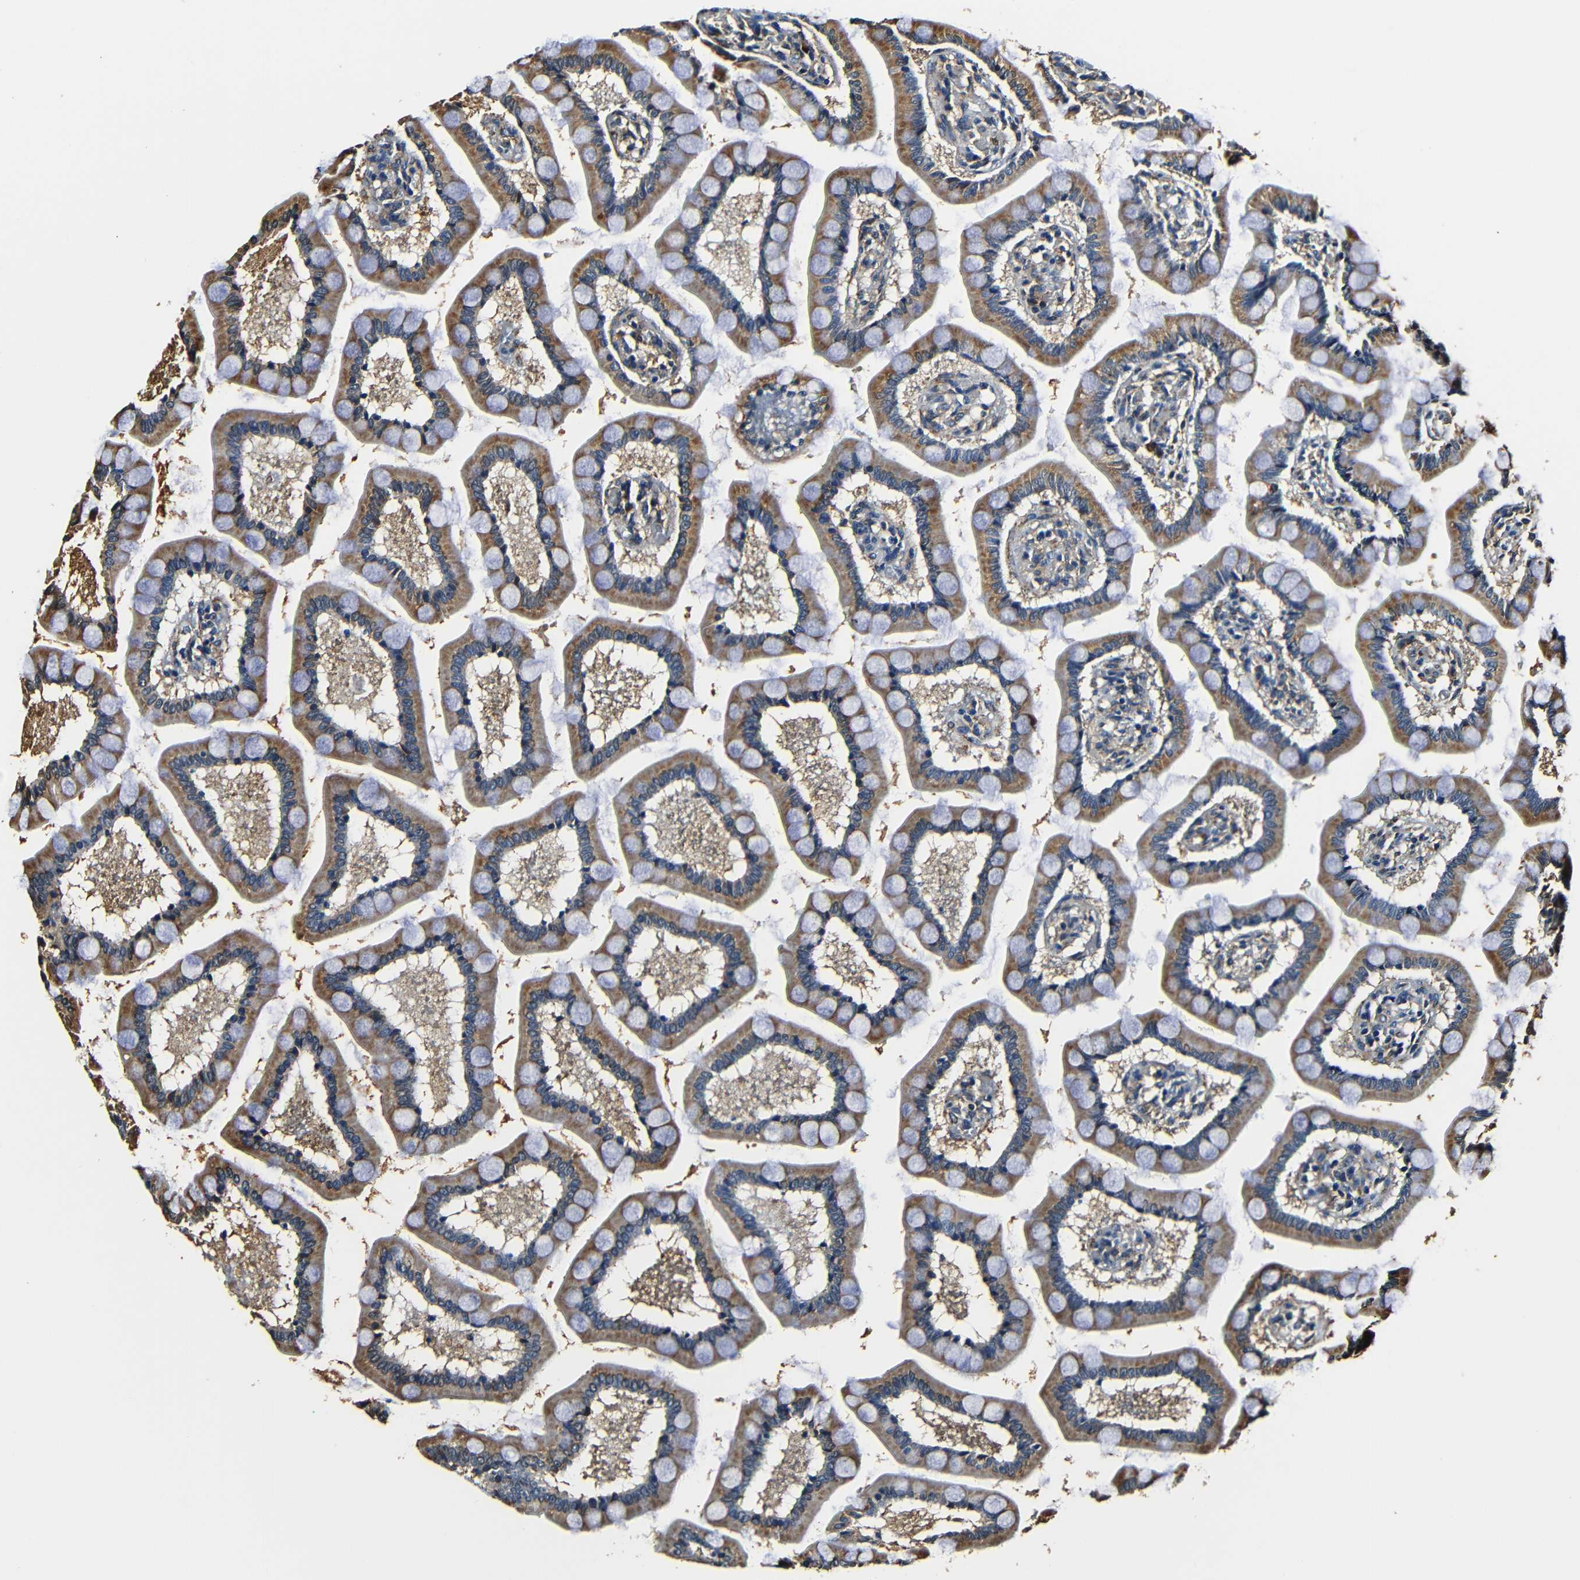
{"staining": {"intensity": "moderate", "quantity": ">75%", "location": "cytoplasmic/membranous"}, "tissue": "small intestine", "cell_type": "Glandular cells", "image_type": "normal", "snomed": [{"axis": "morphology", "description": "Normal tissue, NOS"}, {"axis": "topography", "description": "Small intestine"}], "caption": "Small intestine stained with DAB IHC reveals medium levels of moderate cytoplasmic/membranous staining in approximately >75% of glandular cells.", "gene": "RRBP1", "patient": {"sex": "male", "age": 41}}